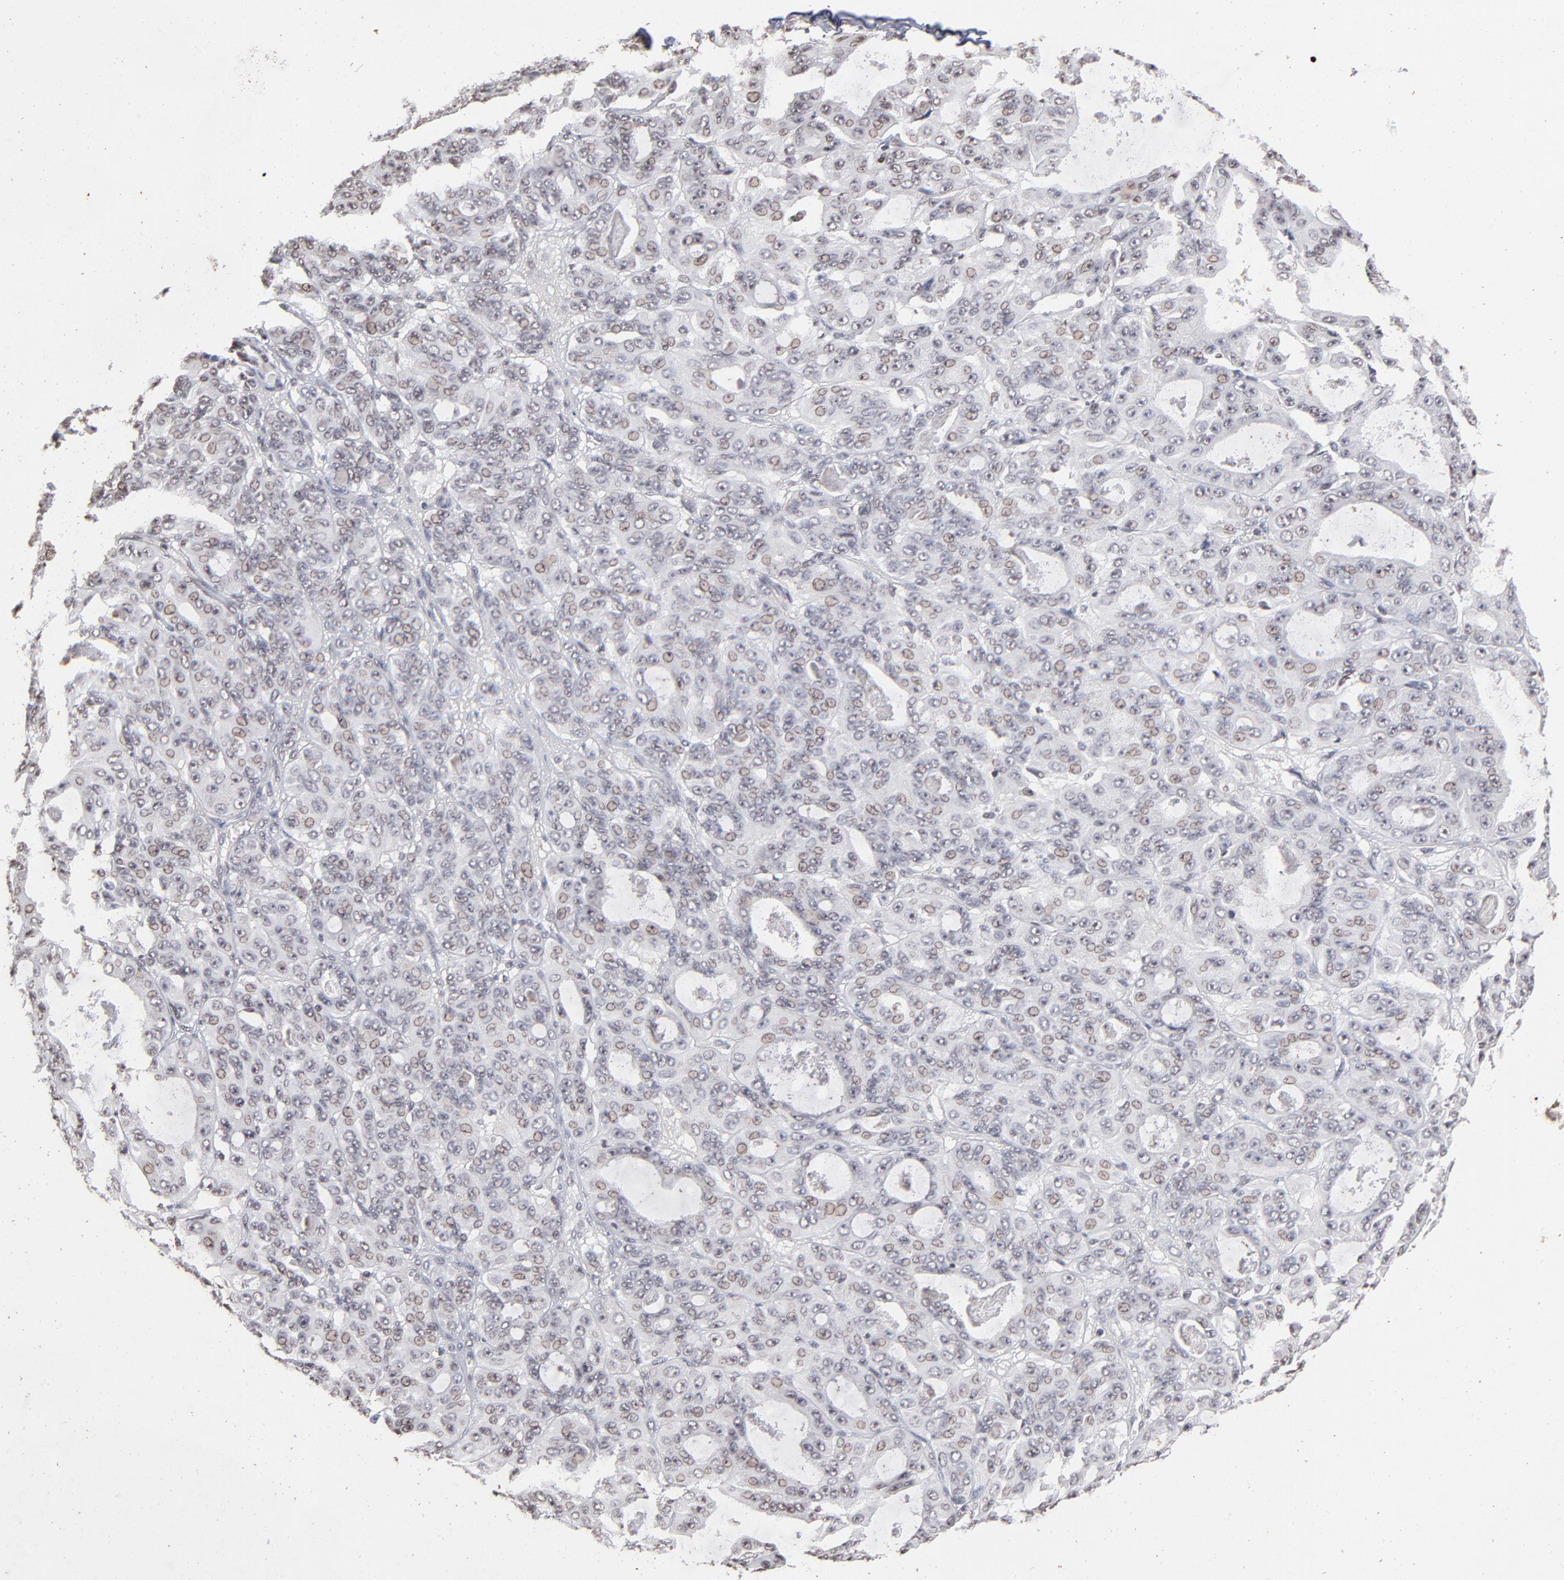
{"staining": {"intensity": "weak", "quantity": "<25%", "location": "nuclear"}, "tissue": "ovarian cancer", "cell_type": "Tumor cells", "image_type": "cancer", "snomed": [{"axis": "morphology", "description": "Carcinoma, endometroid"}, {"axis": "topography", "description": "Ovary"}], "caption": "DAB immunohistochemical staining of human ovarian endometroid carcinoma exhibits no significant staining in tumor cells.", "gene": "ZNF3", "patient": {"sex": "female", "age": 61}}